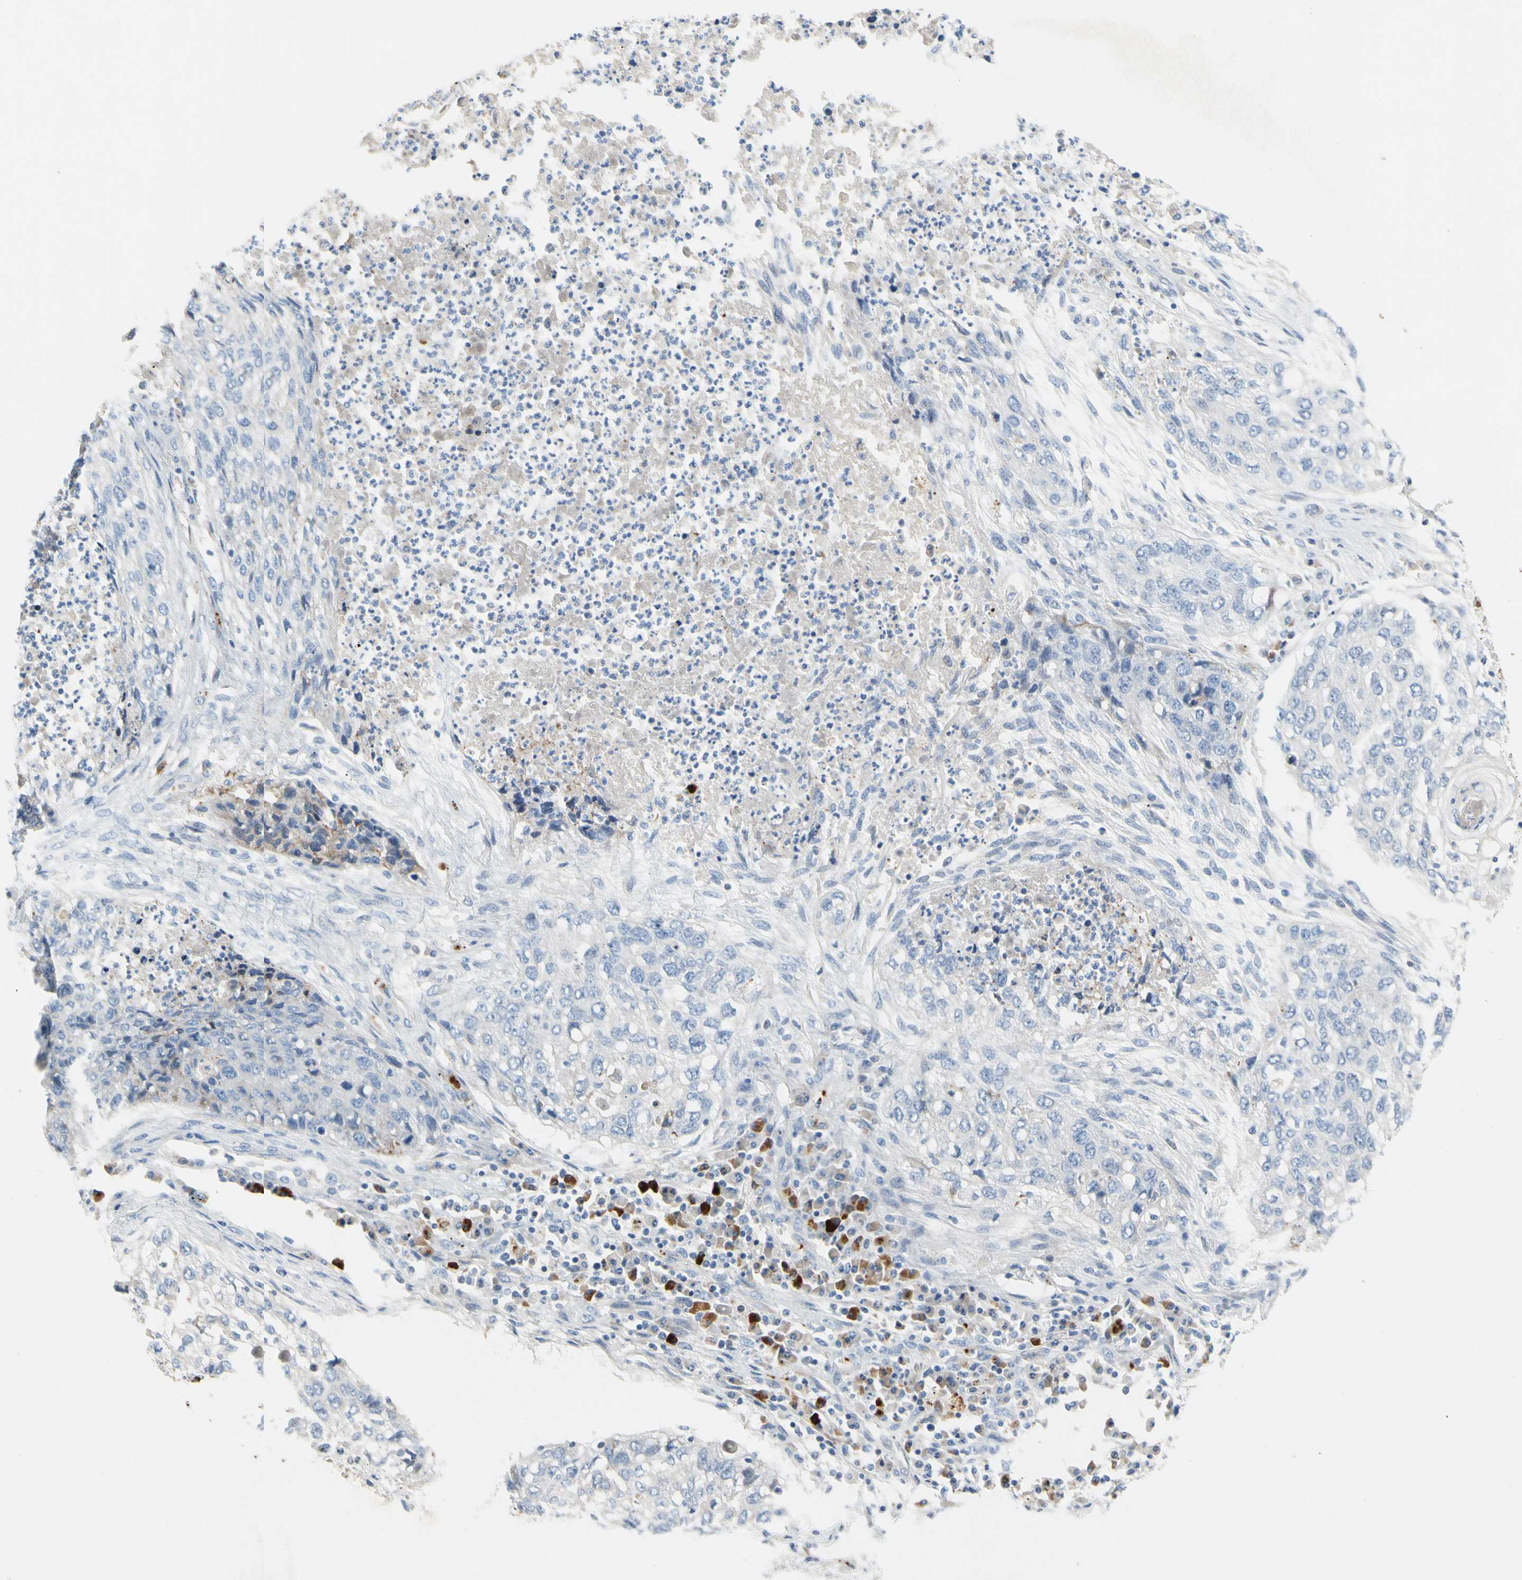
{"staining": {"intensity": "negative", "quantity": "none", "location": "none"}, "tissue": "lung cancer", "cell_type": "Tumor cells", "image_type": "cancer", "snomed": [{"axis": "morphology", "description": "Squamous cell carcinoma, NOS"}, {"axis": "topography", "description": "Lung"}], "caption": "The histopathology image reveals no significant positivity in tumor cells of lung cancer (squamous cell carcinoma). (DAB (3,3'-diaminobenzidine) immunohistochemistry with hematoxylin counter stain).", "gene": "PPBP", "patient": {"sex": "female", "age": 63}}